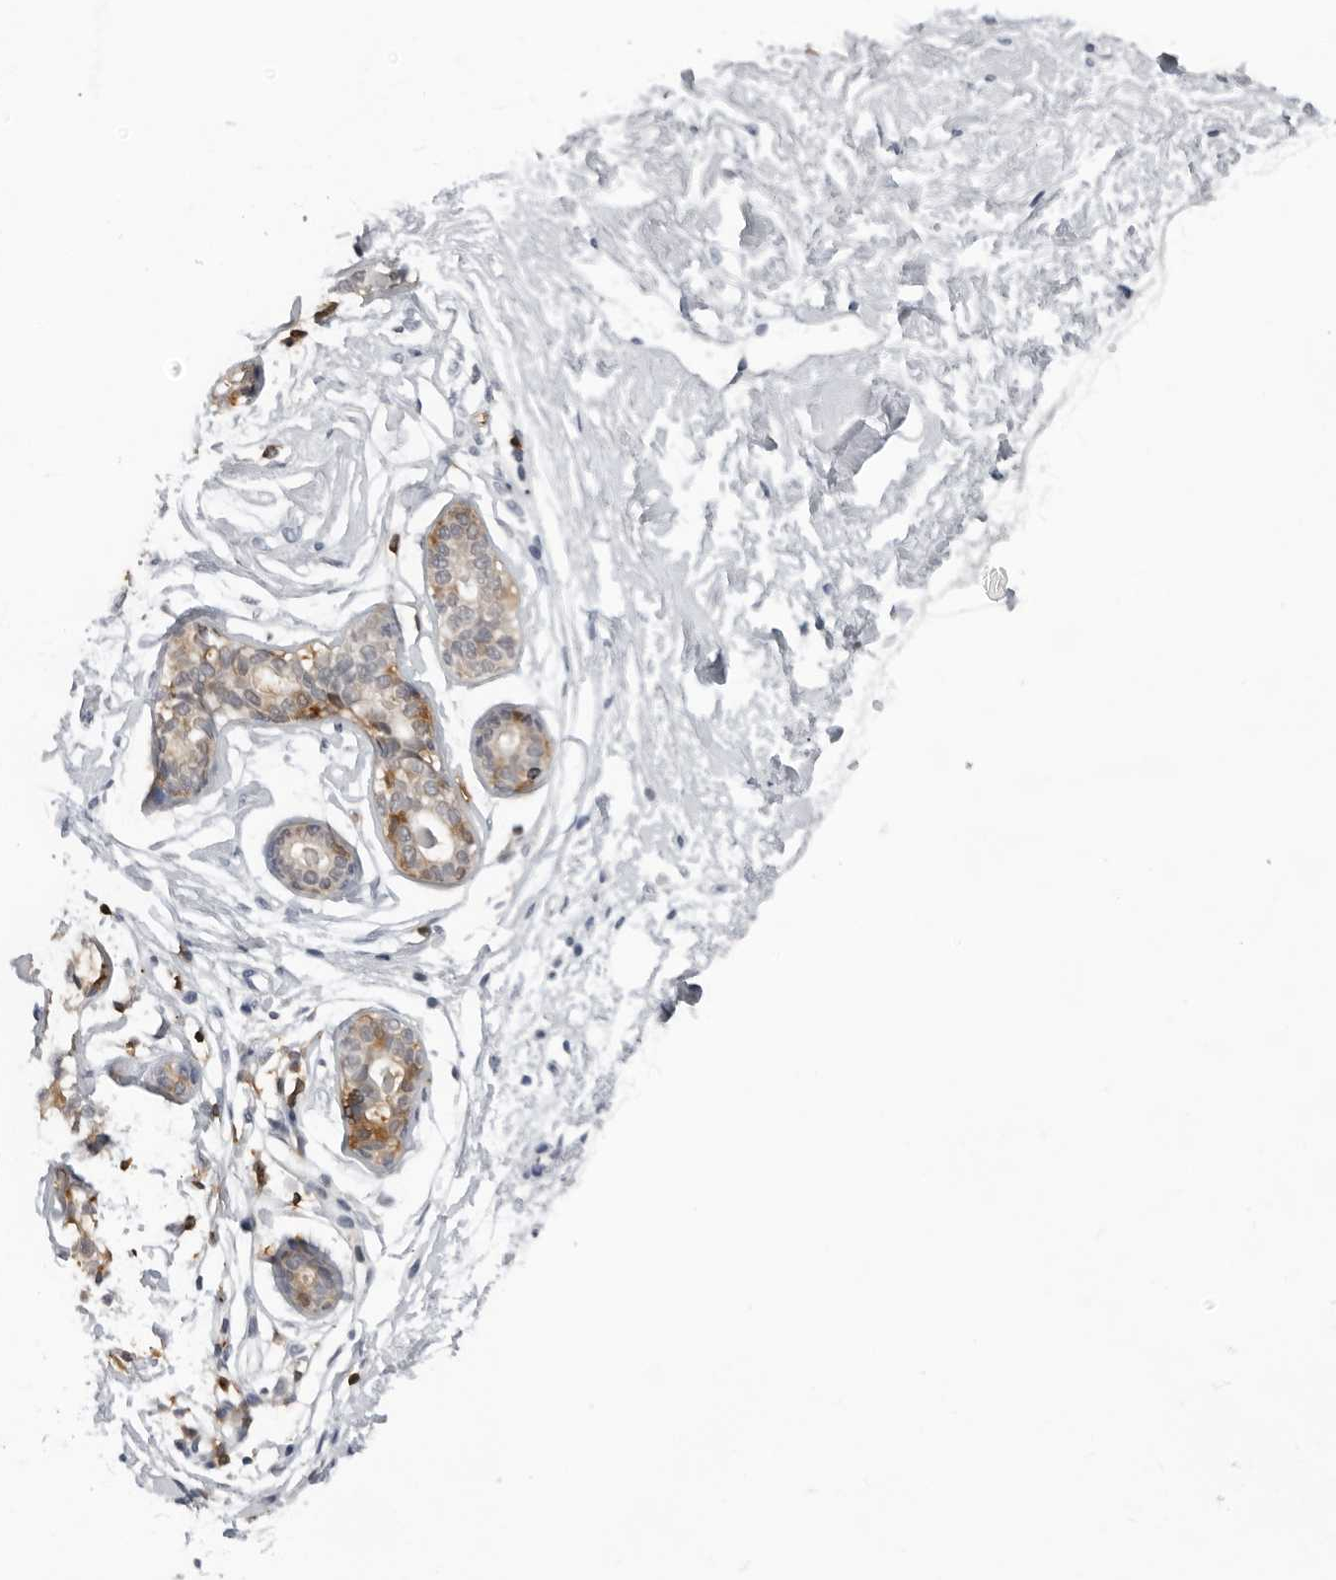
{"staining": {"intensity": "negative", "quantity": "none", "location": "none"}, "tissue": "breast", "cell_type": "Adipocytes", "image_type": "normal", "snomed": [{"axis": "morphology", "description": "Normal tissue, NOS"}, {"axis": "topography", "description": "Breast"}], "caption": "An immunohistochemistry (IHC) histopathology image of benign breast is shown. There is no staining in adipocytes of breast. (Immunohistochemistry, brightfield microscopy, high magnification).", "gene": "HSPH1", "patient": {"sex": "female", "age": 23}}